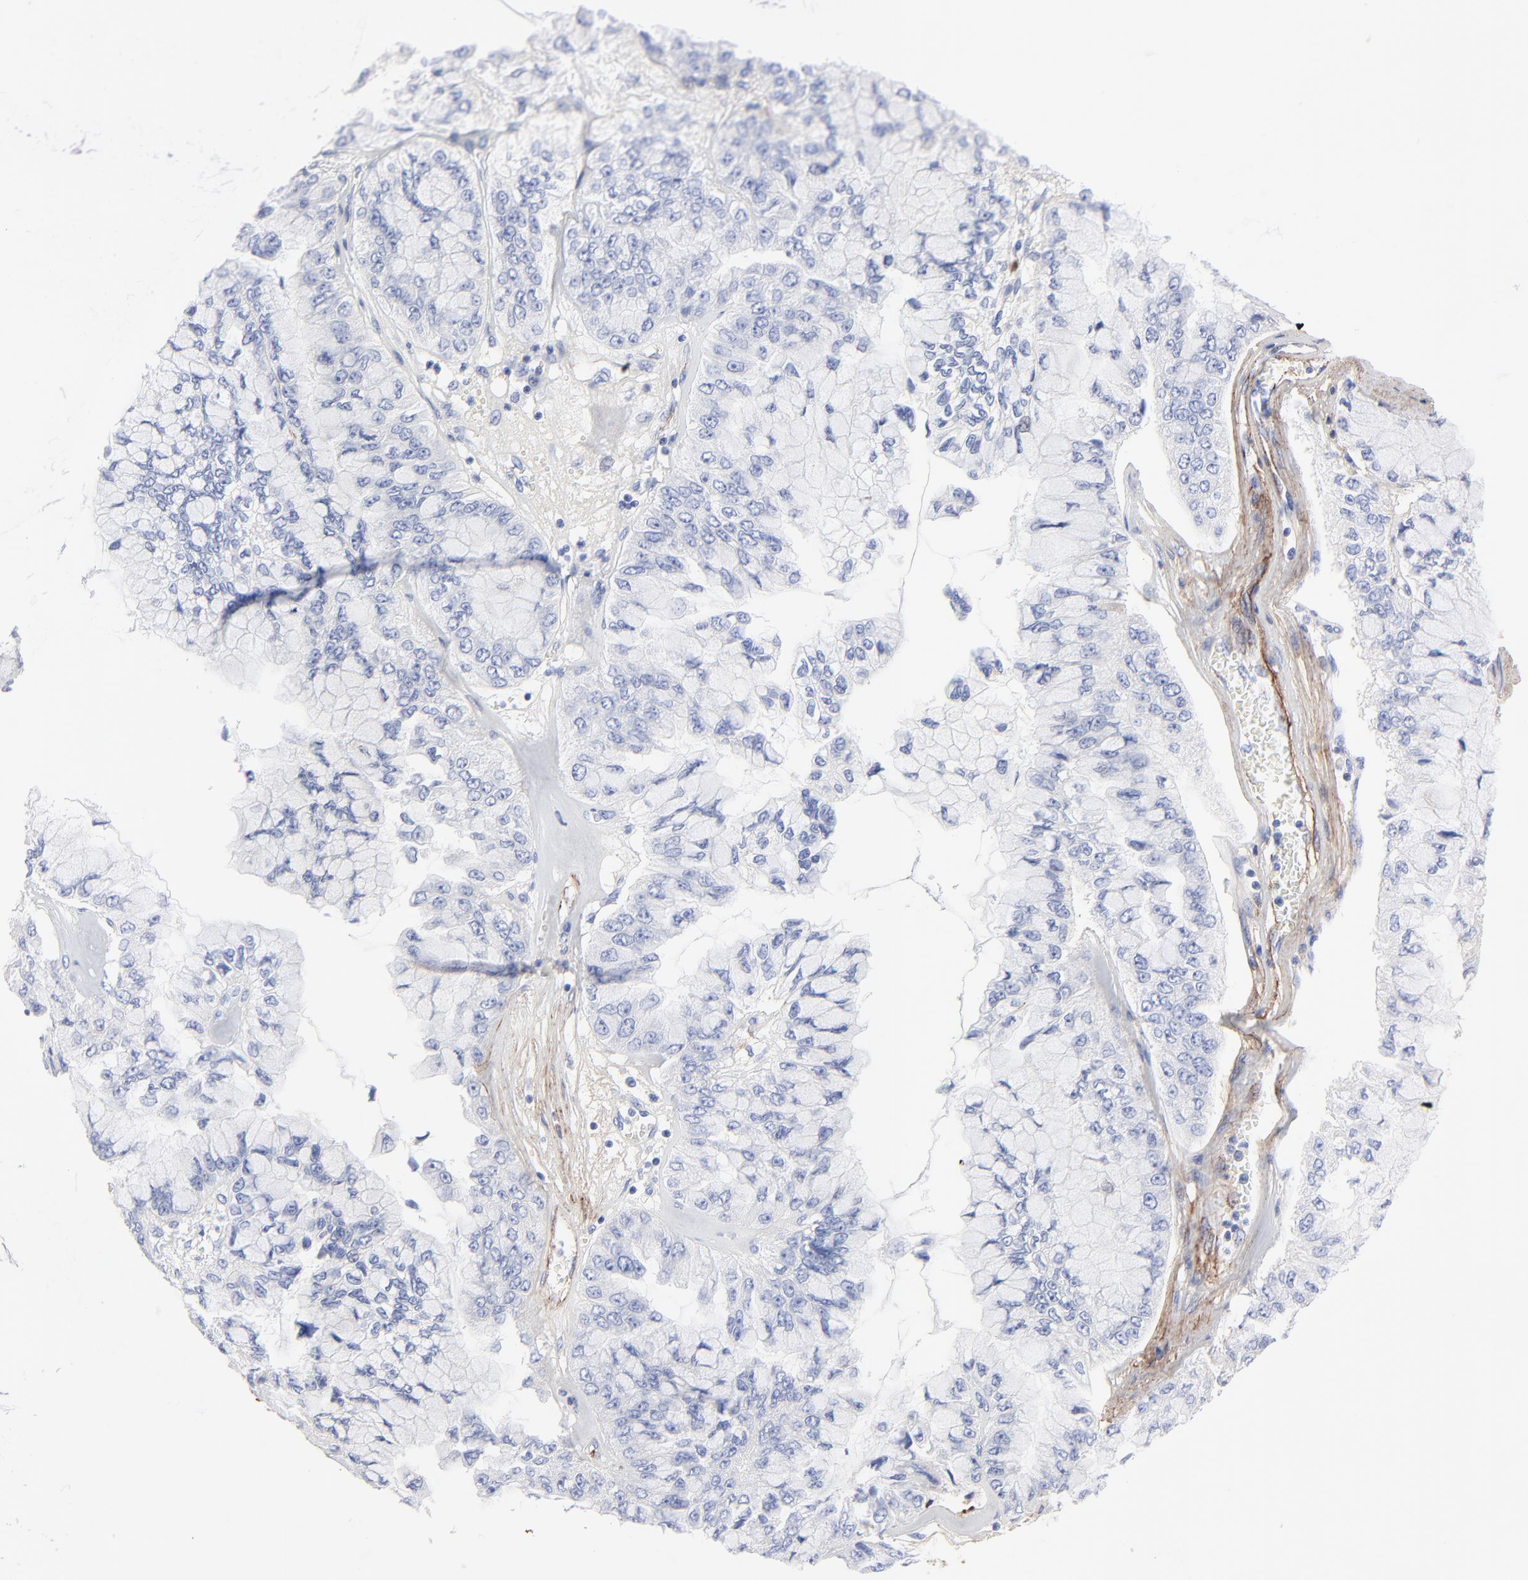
{"staining": {"intensity": "negative", "quantity": "none", "location": "none"}, "tissue": "liver cancer", "cell_type": "Tumor cells", "image_type": "cancer", "snomed": [{"axis": "morphology", "description": "Cholangiocarcinoma"}, {"axis": "topography", "description": "Liver"}], "caption": "A histopathology image of human liver cancer (cholangiocarcinoma) is negative for staining in tumor cells.", "gene": "FBLN2", "patient": {"sex": "female", "age": 79}}